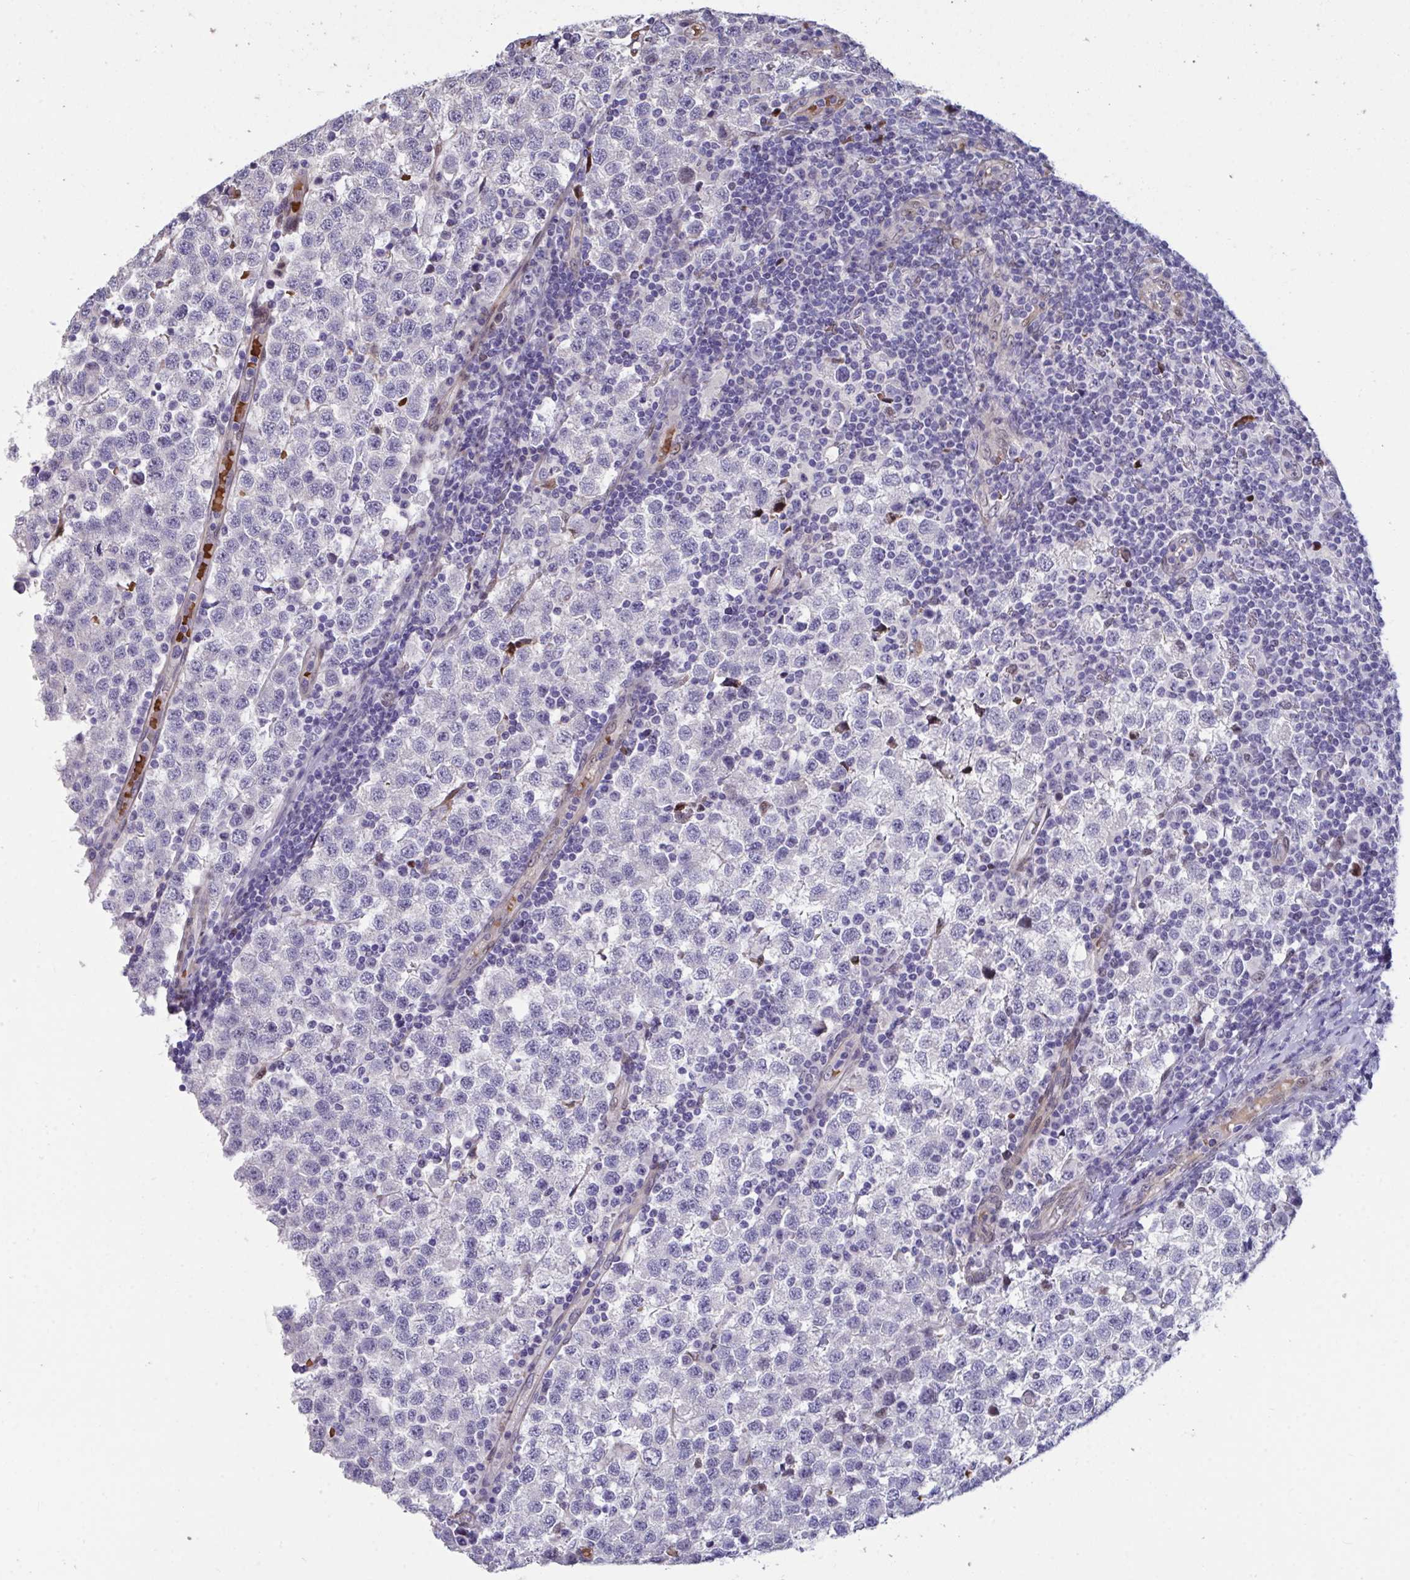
{"staining": {"intensity": "negative", "quantity": "none", "location": "none"}, "tissue": "testis cancer", "cell_type": "Tumor cells", "image_type": "cancer", "snomed": [{"axis": "morphology", "description": "Seminoma, NOS"}, {"axis": "topography", "description": "Testis"}], "caption": "There is no significant expression in tumor cells of testis cancer.", "gene": "PELI2", "patient": {"sex": "male", "age": 34}}